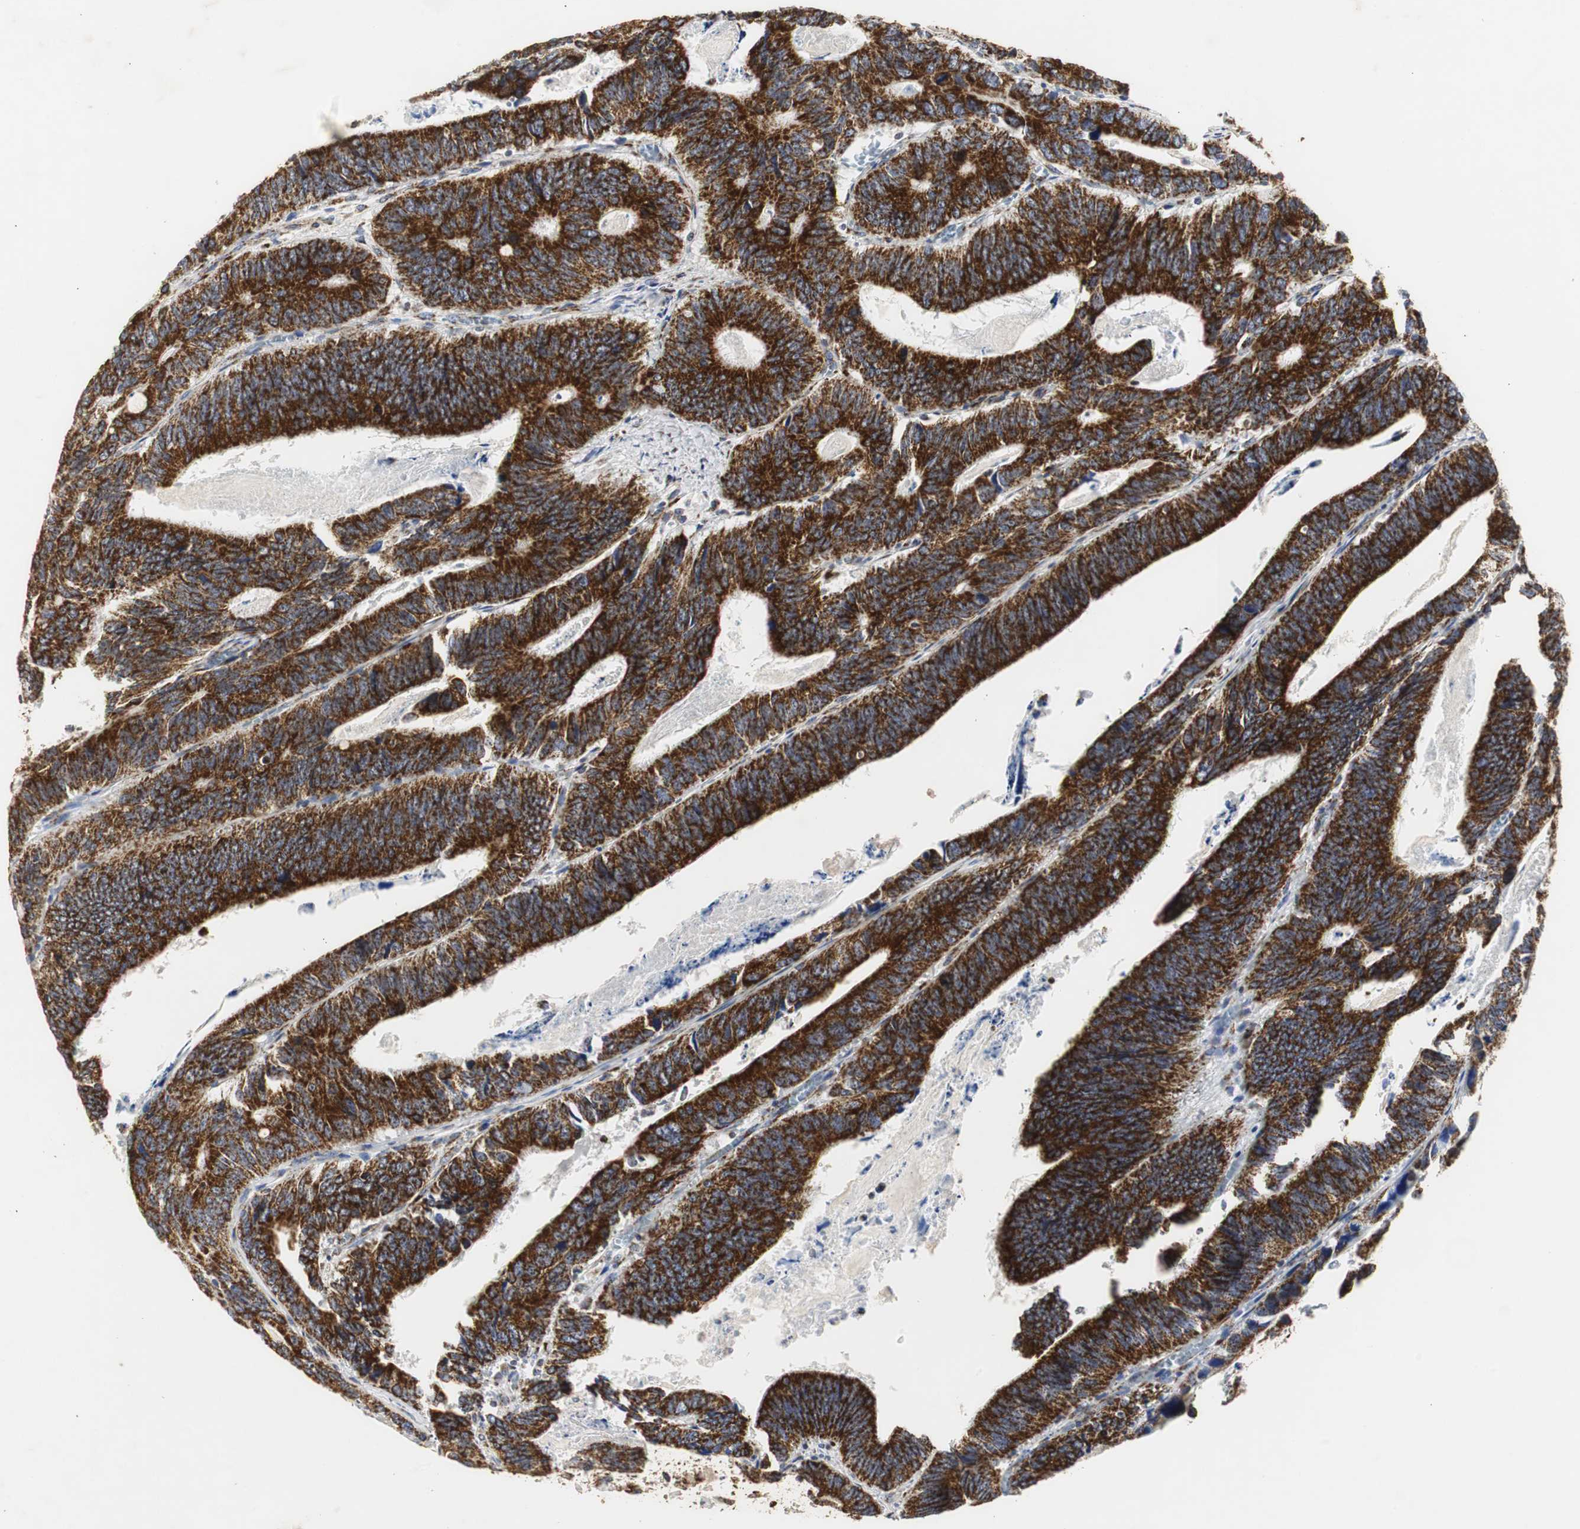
{"staining": {"intensity": "strong", "quantity": ">75%", "location": "cytoplasmic/membranous"}, "tissue": "colorectal cancer", "cell_type": "Tumor cells", "image_type": "cancer", "snomed": [{"axis": "morphology", "description": "Adenocarcinoma, NOS"}, {"axis": "topography", "description": "Colon"}], "caption": "Immunohistochemistry of adenocarcinoma (colorectal) shows high levels of strong cytoplasmic/membranous positivity in approximately >75% of tumor cells.", "gene": "HSD17B10", "patient": {"sex": "male", "age": 72}}